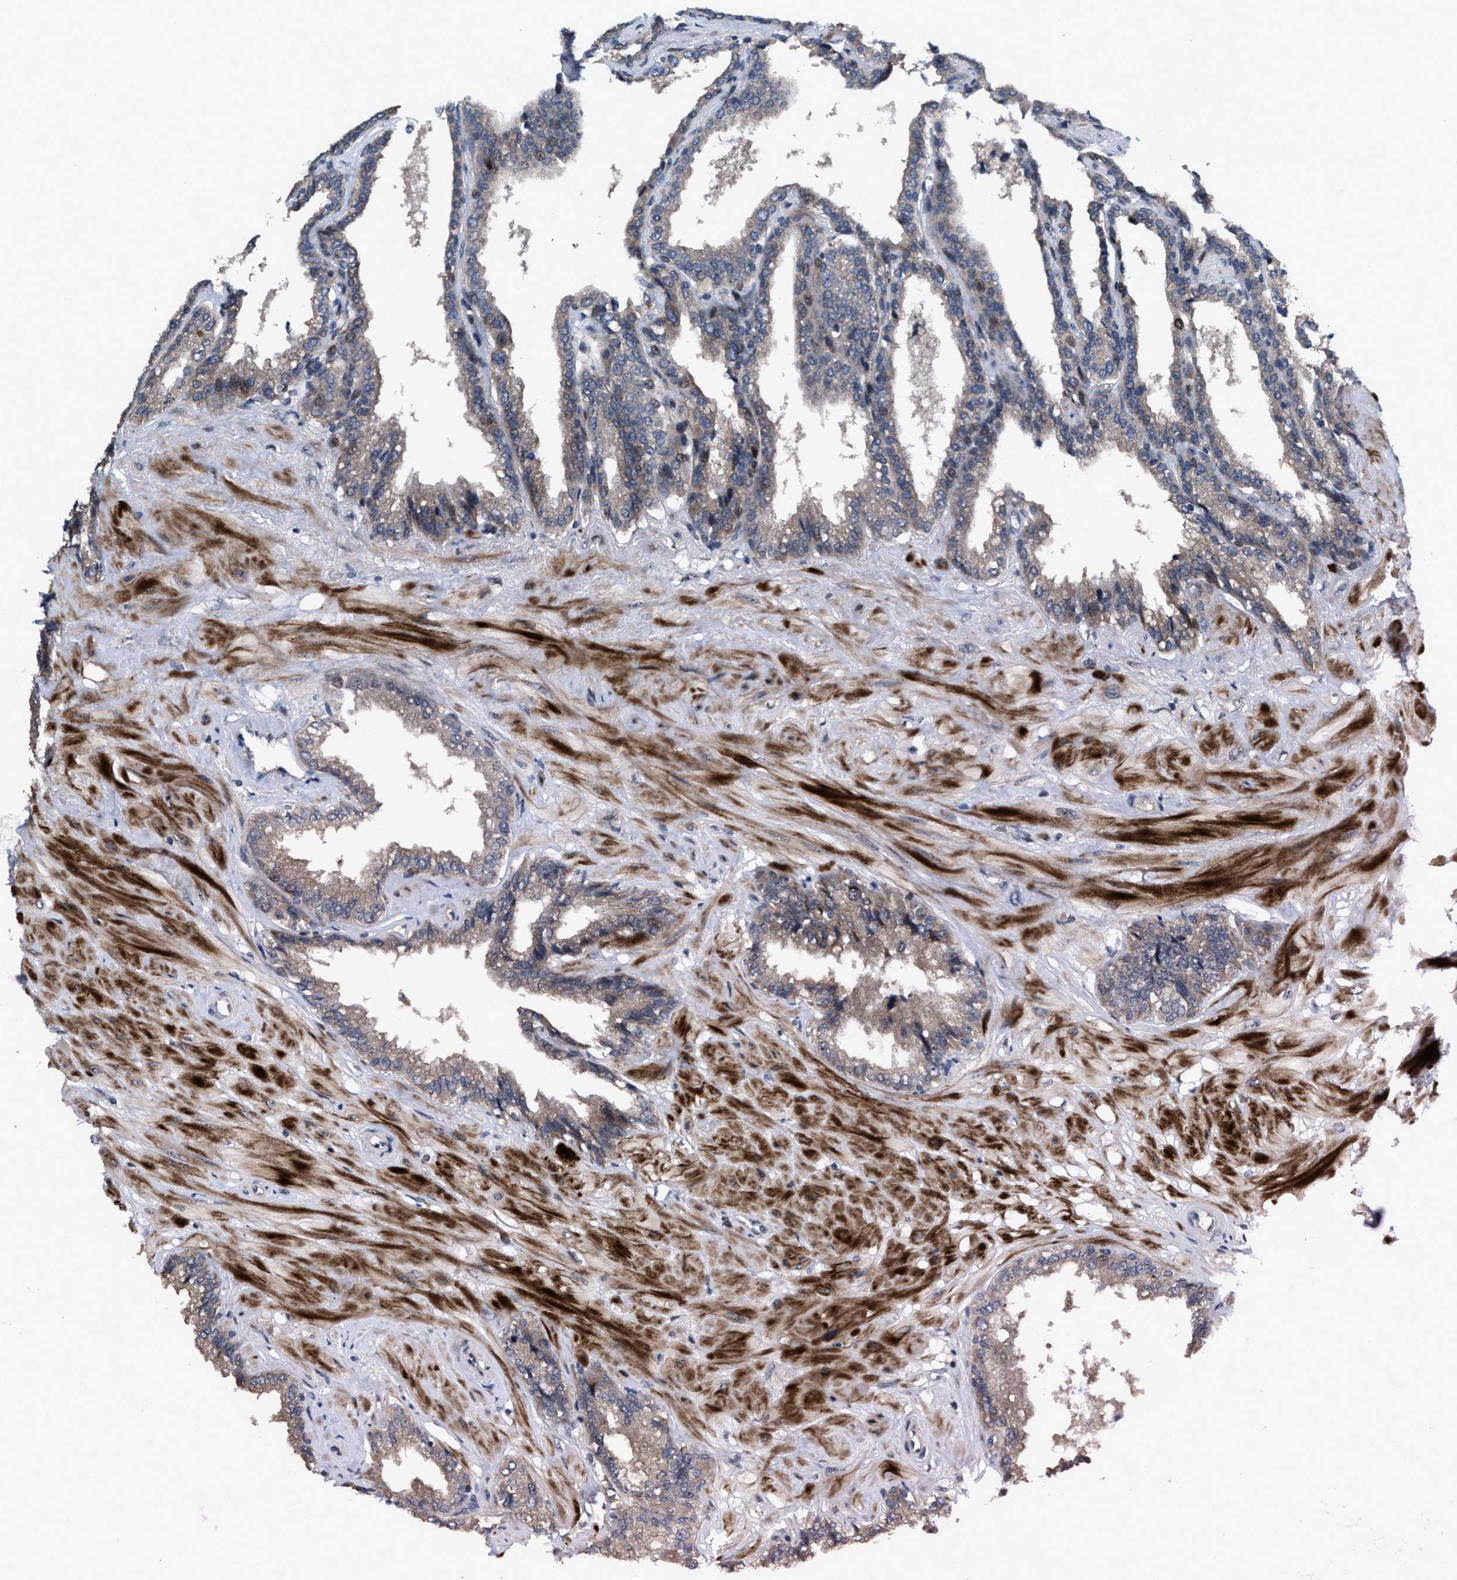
{"staining": {"intensity": "strong", "quantity": "<25%", "location": "cytoplasmic/membranous"}, "tissue": "seminal vesicle", "cell_type": "Glandular cells", "image_type": "normal", "snomed": [{"axis": "morphology", "description": "Normal tissue, NOS"}, {"axis": "topography", "description": "Seminal veicle"}], "caption": "Protein expression analysis of benign seminal vesicle displays strong cytoplasmic/membranous positivity in approximately <25% of glandular cells. (DAB IHC, brown staining for protein, blue staining for nuclei).", "gene": "HAUS6", "patient": {"sex": "male", "age": 46}}